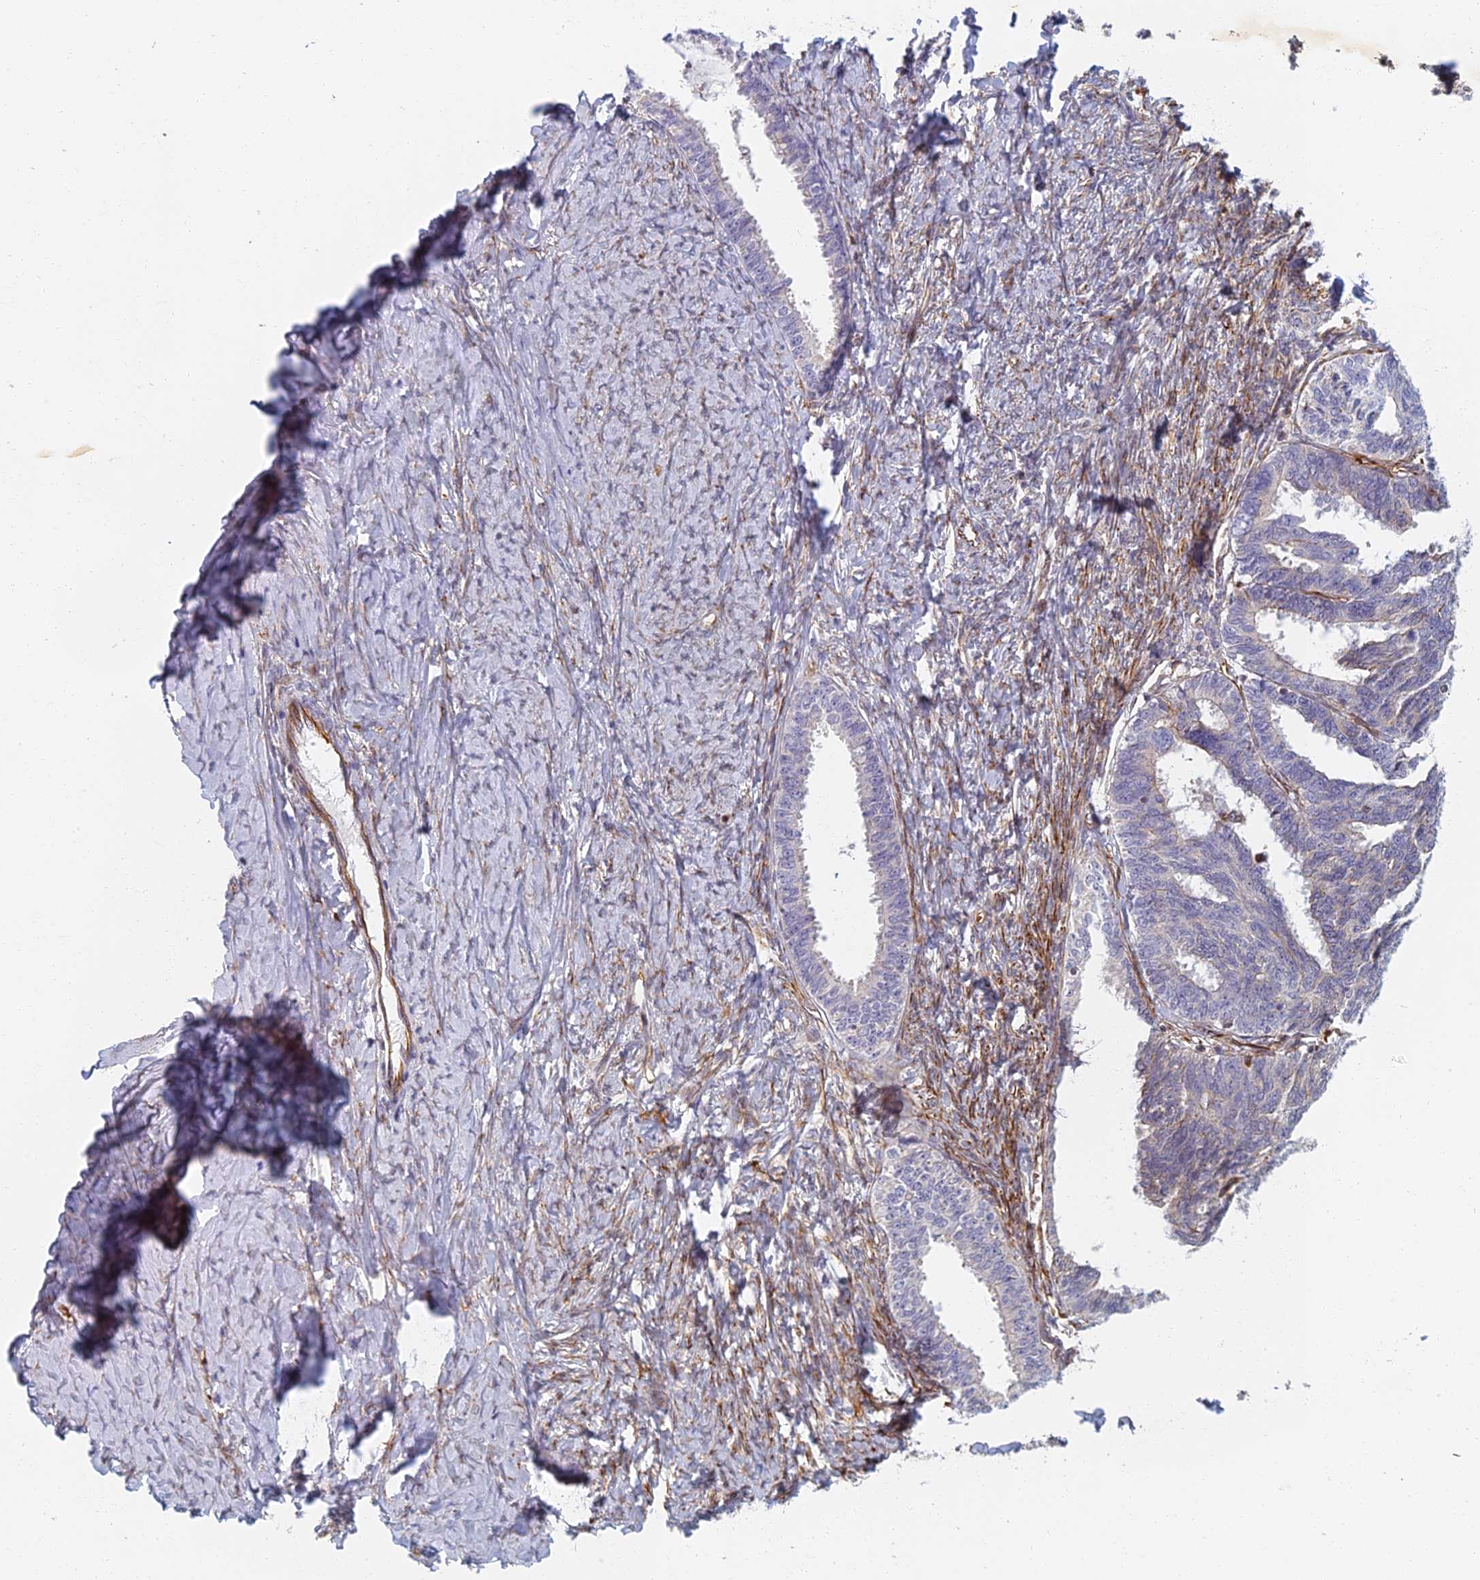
{"staining": {"intensity": "negative", "quantity": "none", "location": "none"}, "tissue": "ovarian cancer", "cell_type": "Tumor cells", "image_type": "cancer", "snomed": [{"axis": "morphology", "description": "Cystadenocarcinoma, serous, NOS"}, {"axis": "topography", "description": "Ovary"}], "caption": "Tumor cells show no significant positivity in ovarian serous cystadenocarcinoma.", "gene": "ABCB10", "patient": {"sex": "female", "age": 79}}